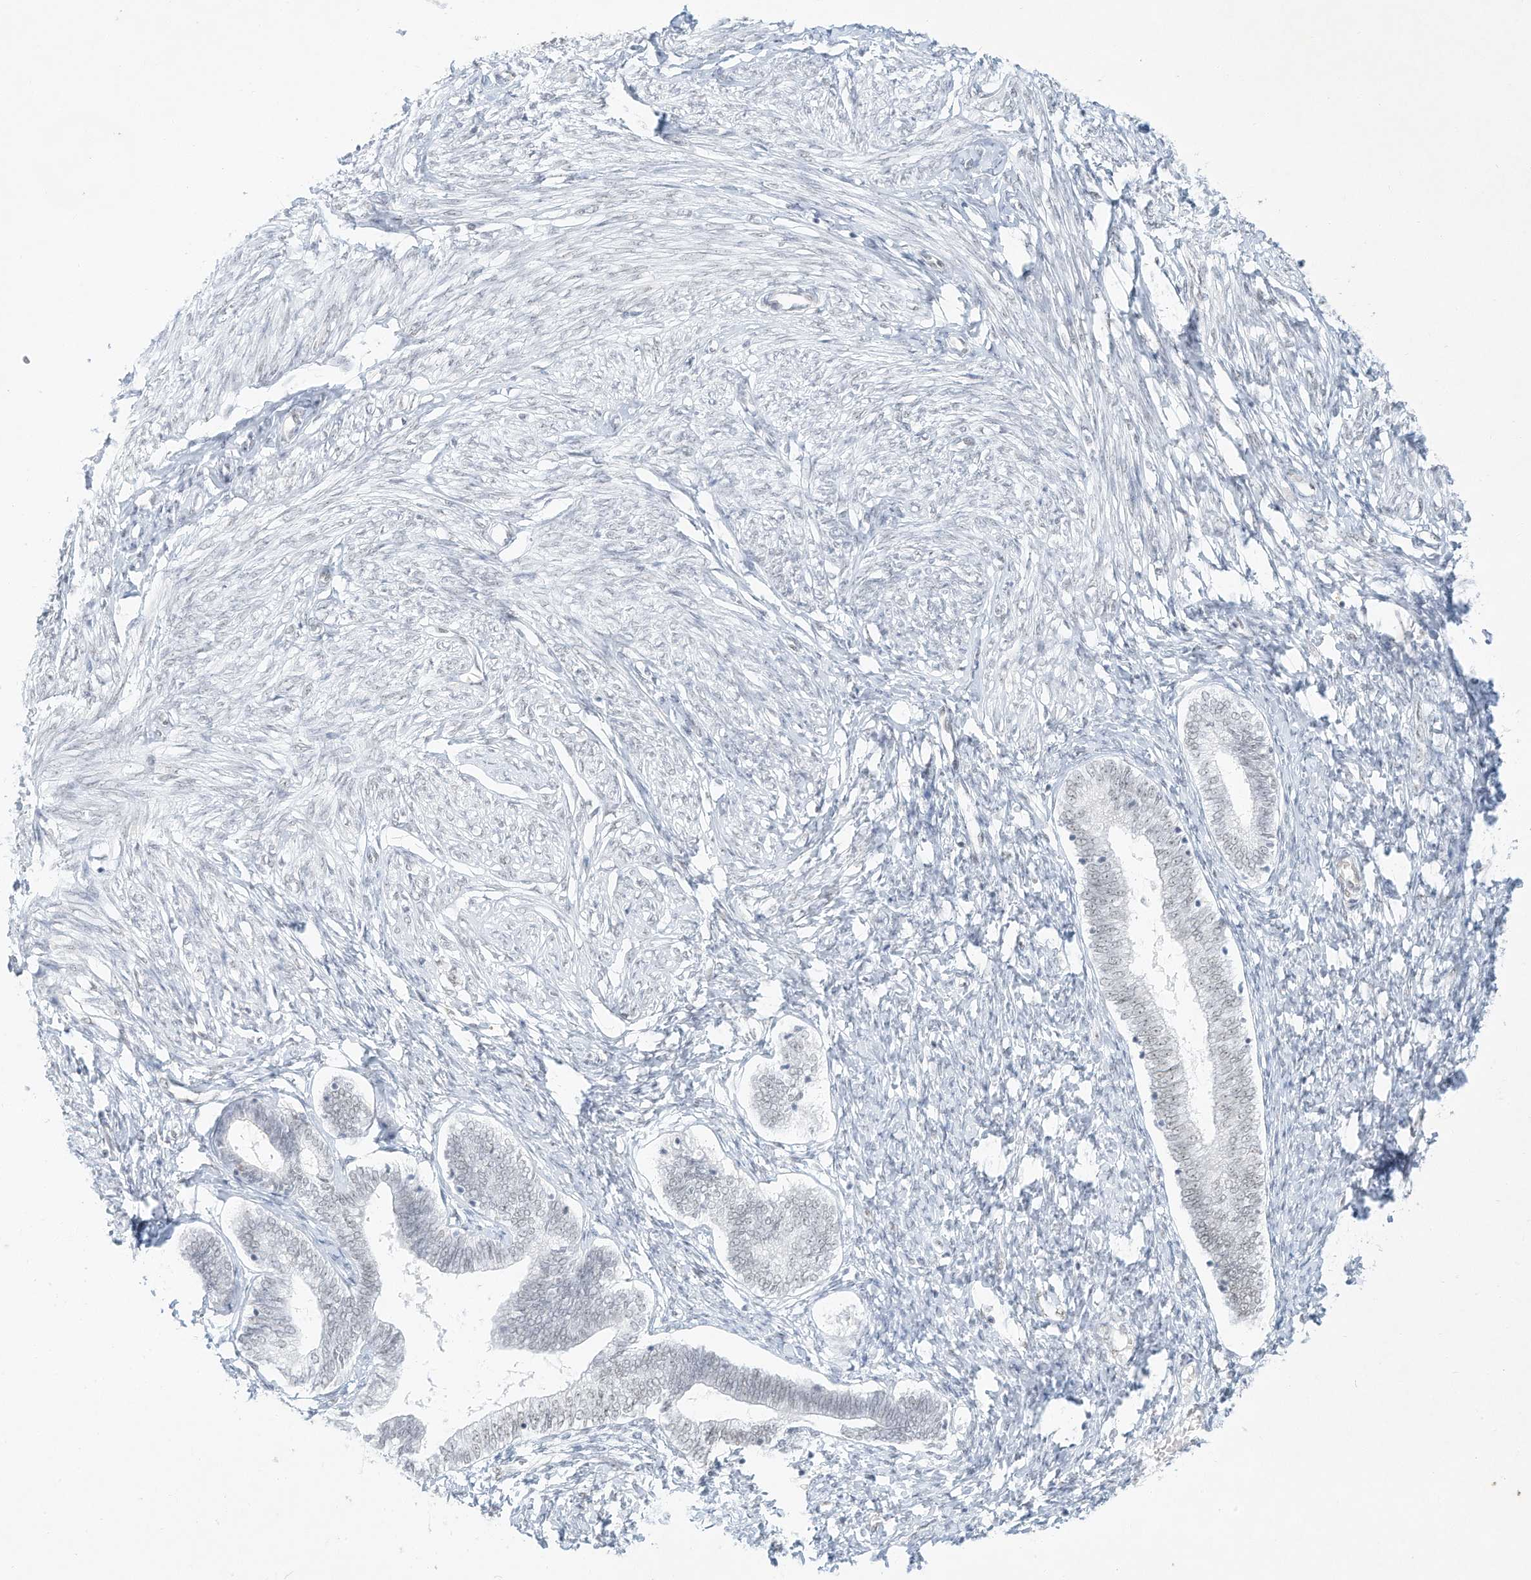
{"staining": {"intensity": "negative", "quantity": "none", "location": "none"}, "tissue": "endometrium", "cell_type": "Cells in endometrial stroma", "image_type": "normal", "snomed": [{"axis": "morphology", "description": "Normal tissue, NOS"}, {"axis": "topography", "description": "Endometrium"}], "caption": "High power microscopy photomicrograph of an IHC image of normal endometrium, revealing no significant positivity in cells in endometrial stroma. The staining was performed using DAB (3,3'-diaminobenzidine) to visualize the protein expression in brown, while the nuclei were stained in blue with hematoxylin (Magnification: 20x).", "gene": "PGC", "patient": {"sex": "female", "age": 72}}